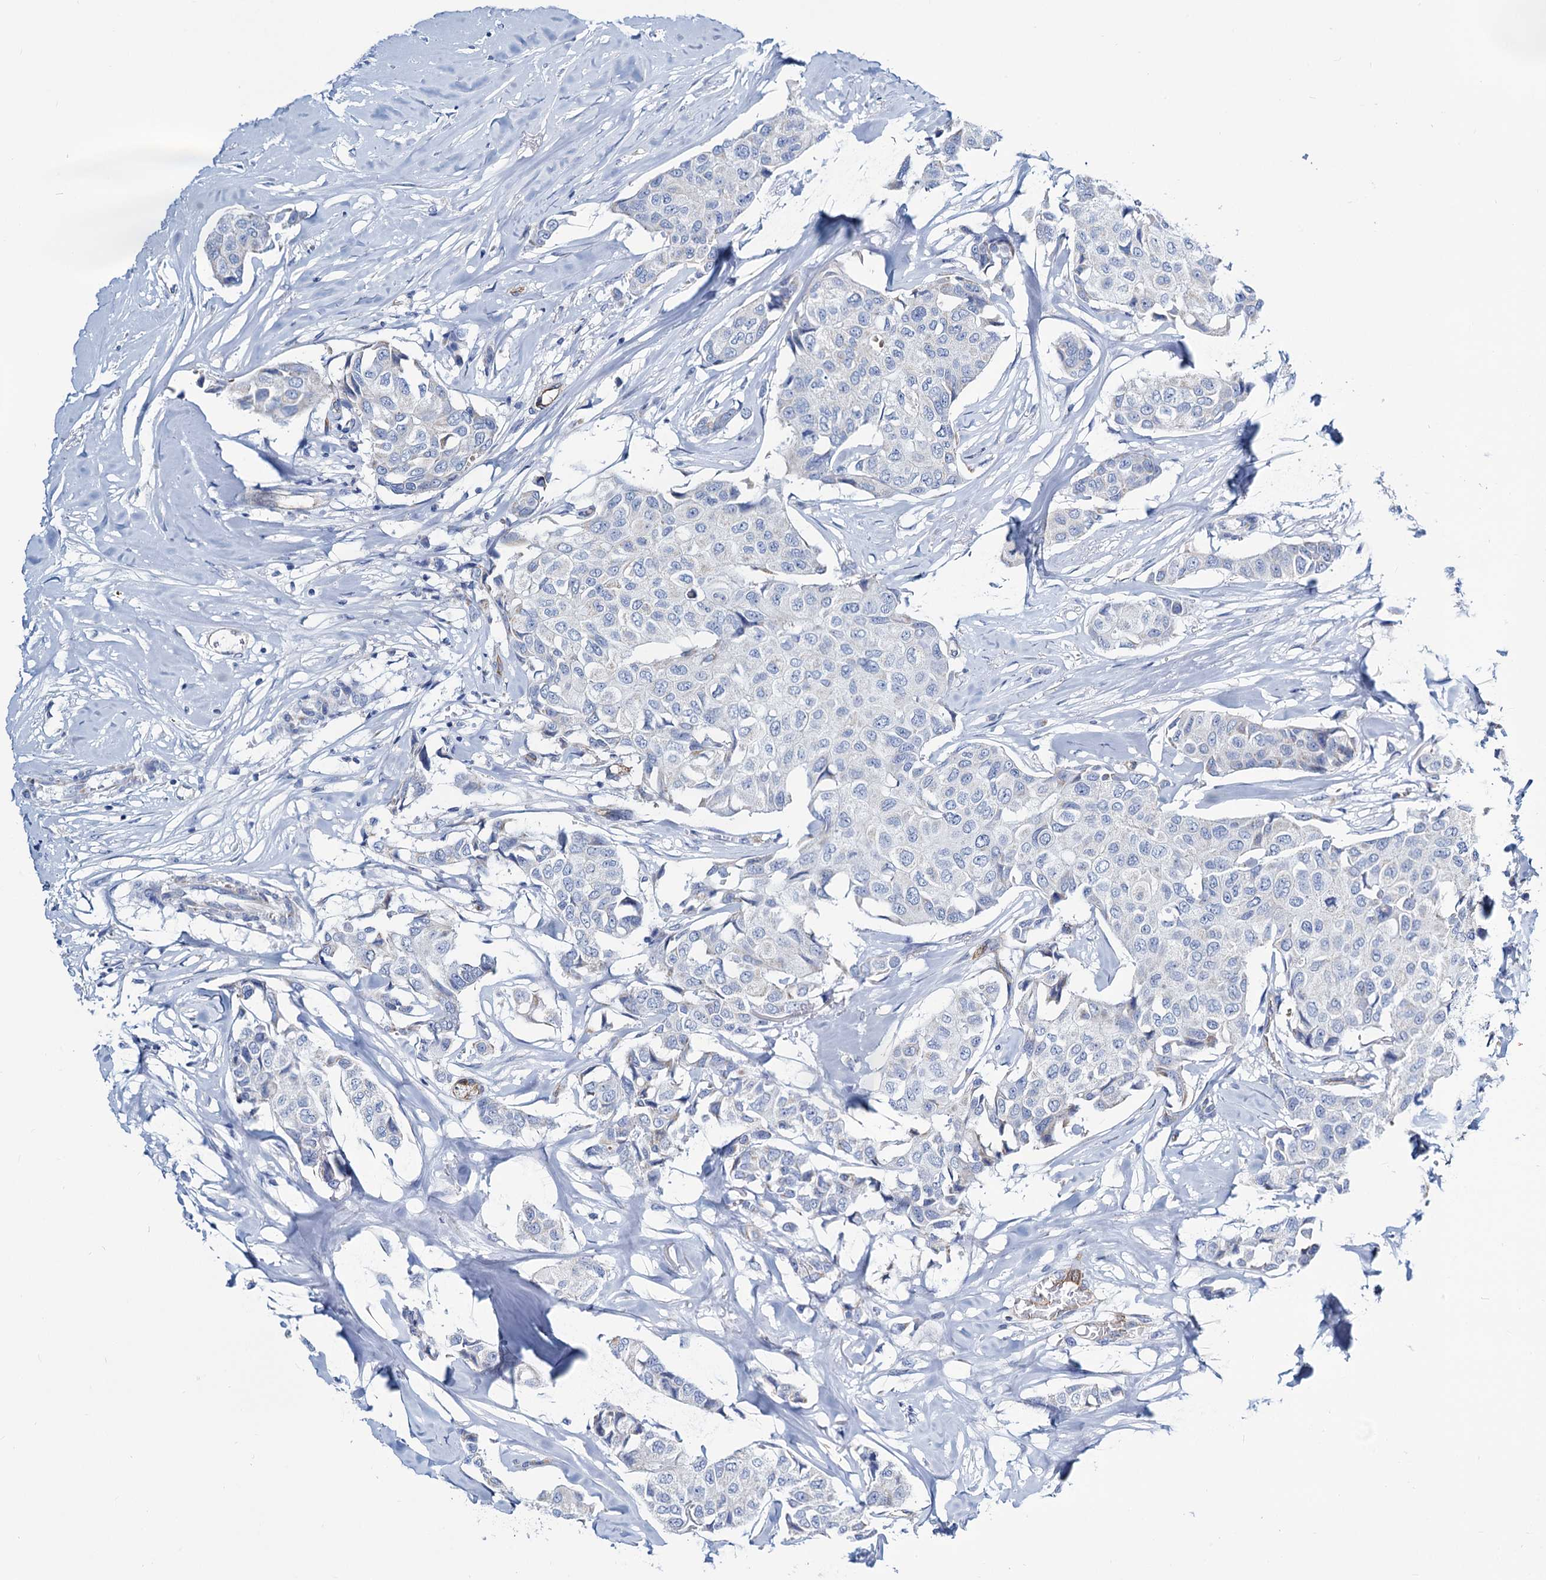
{"staining": {"intensity": "negative", "quantity": "none", "location": "none"}, "tissue": "breast cancer", "cell_type": "Tumor cells", "image_type": "cancer", "snomed": [{"axis": "morphology", "description": "Duct carcinoma"}, {"axis": "topography", "description": "Breast"}], "caption": "Immunohistochemistry (IHC) of invasive ductal carcinoma (breast) displays no expression in tumor cells.", "gene": "SLC1A3", "patient": {"sex": "female", "age": 80}}